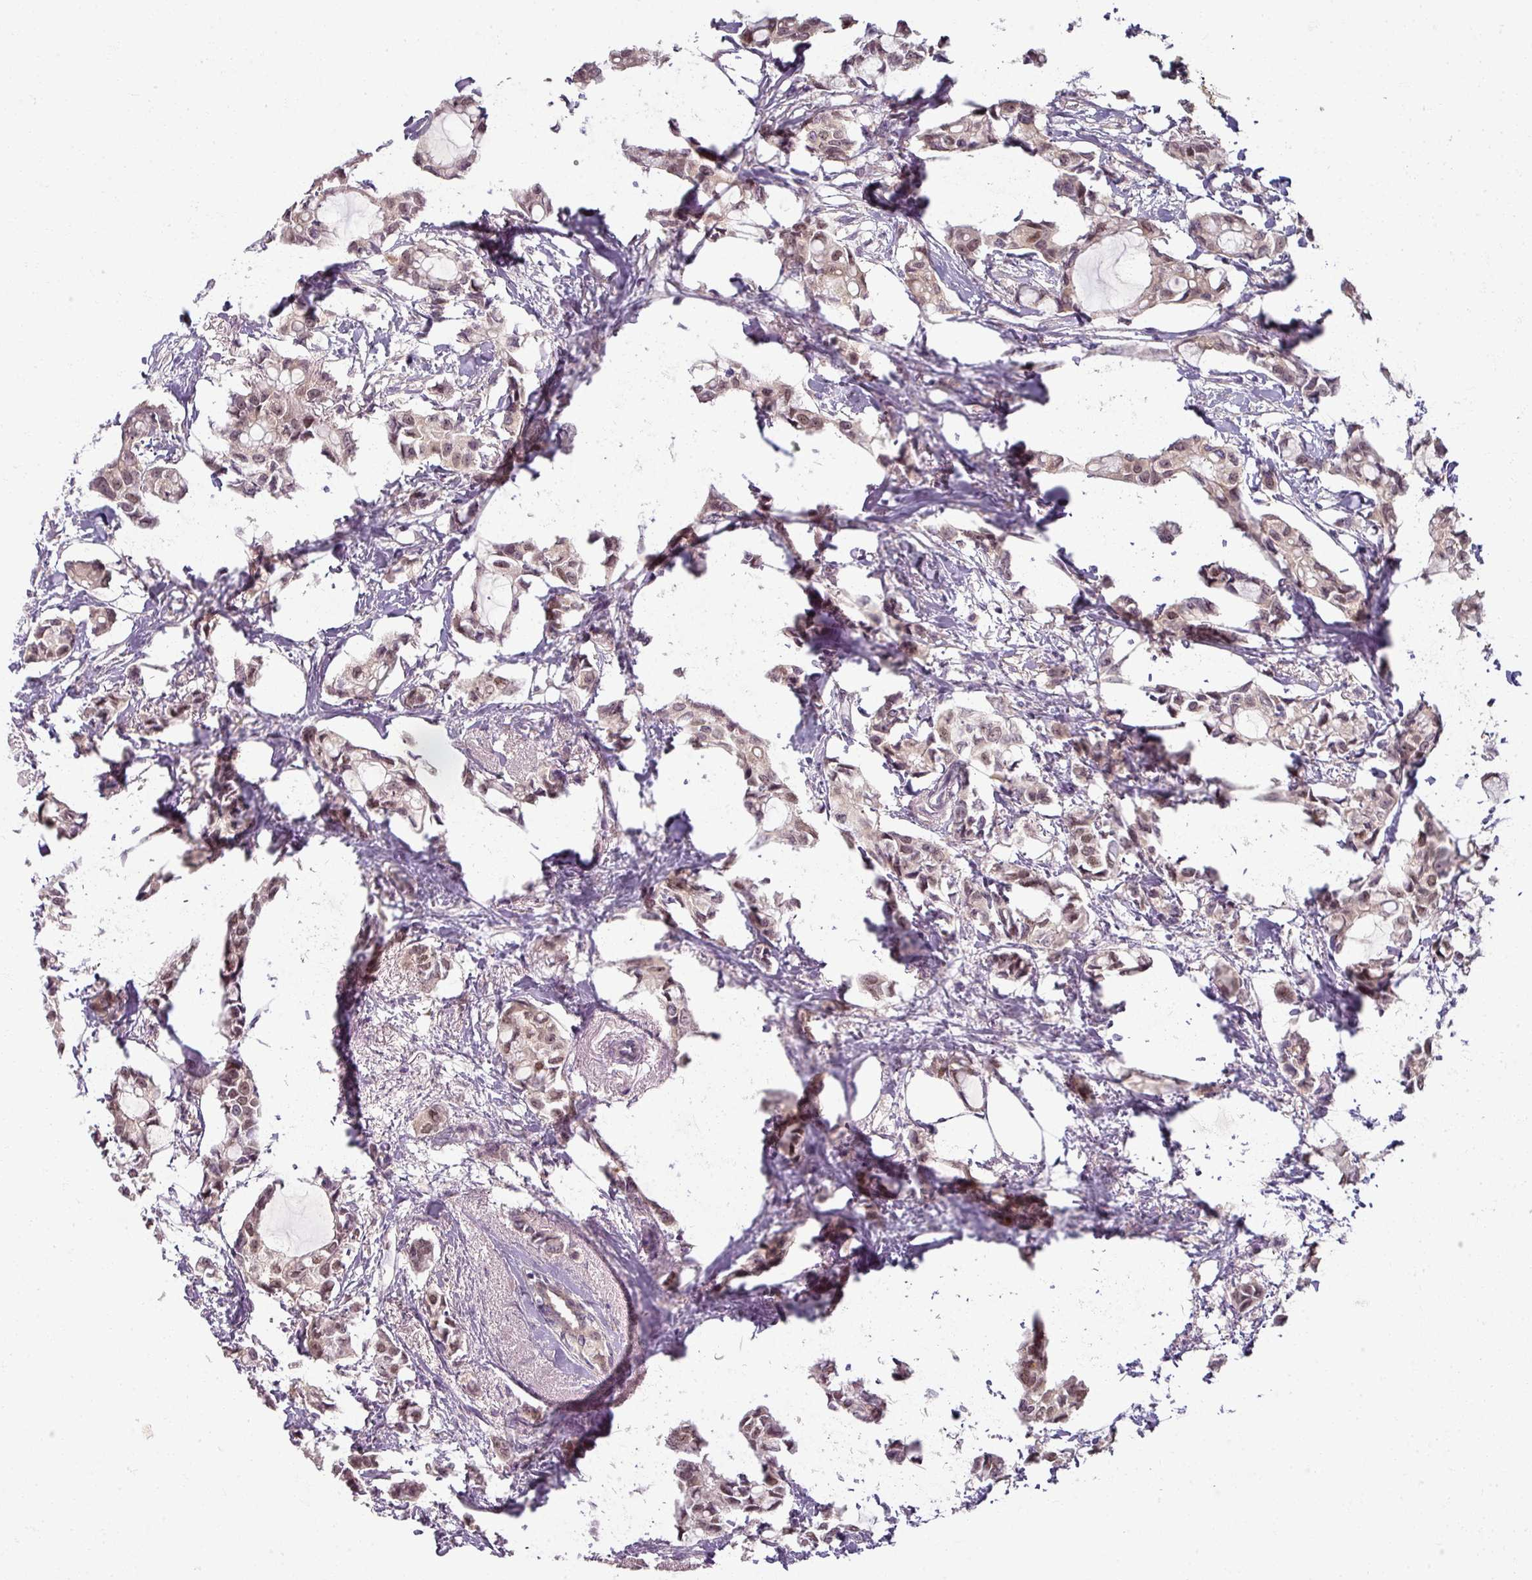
{"staining": {"intensity": "moderate", "quantity": ">75%", "location": "nuclear"}, "tissue": "breast cancer", "cell_type": "Tumor cells", "image_type": "cancer", "snomed": [{"axis": "morphology", "description": "Duct carcinoma"}, {"axis": "topography", "description": "Breast"}], "caption": "Tumor cells exhibit medium levels of moderate nuclear expression in about >75% of cells in infiltrating ductal carcinoma (breast).", "gene": "MYMK", "patient": {"sex": "female", "age": 73}}